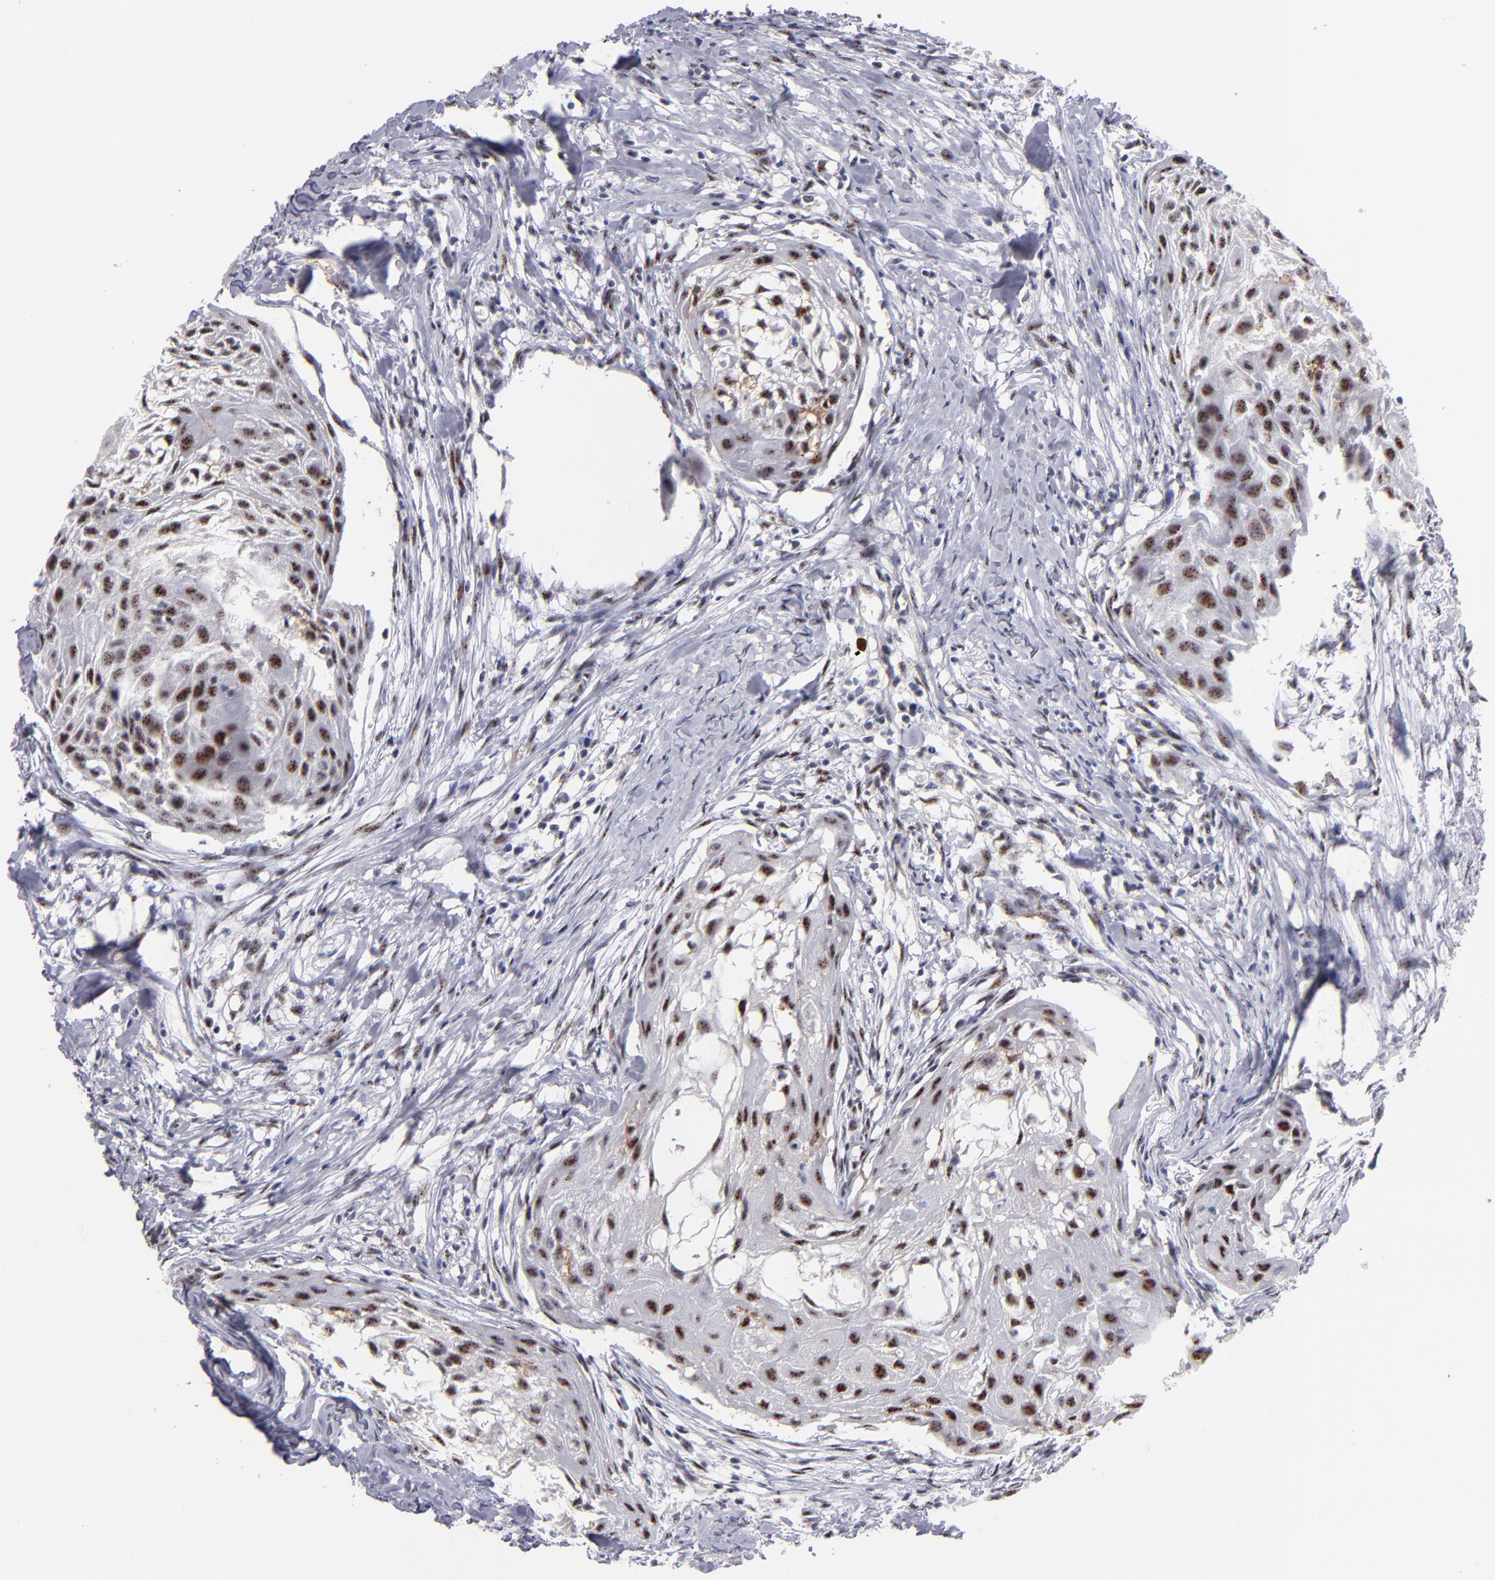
{"staining": {"intensity": "moderate", "quantity": "25%-75%", "location": "nuclear"}, "tissue": "head and neck cancer", "cell_type": "Tumor cells", "image_type": "cancer", "snomed": [{"axis": "morphology", "description": "Squamous cell carcinoma, NOS"}, {"axis": "topography", "description": "Head-Neck"}], "caption": "An image of human head and neck cancer stained for a protein reveals moderate nuclear brown staining in tumor cells.", "gene": "RAF1", "patient": {"sex": "male", "age": 64}}